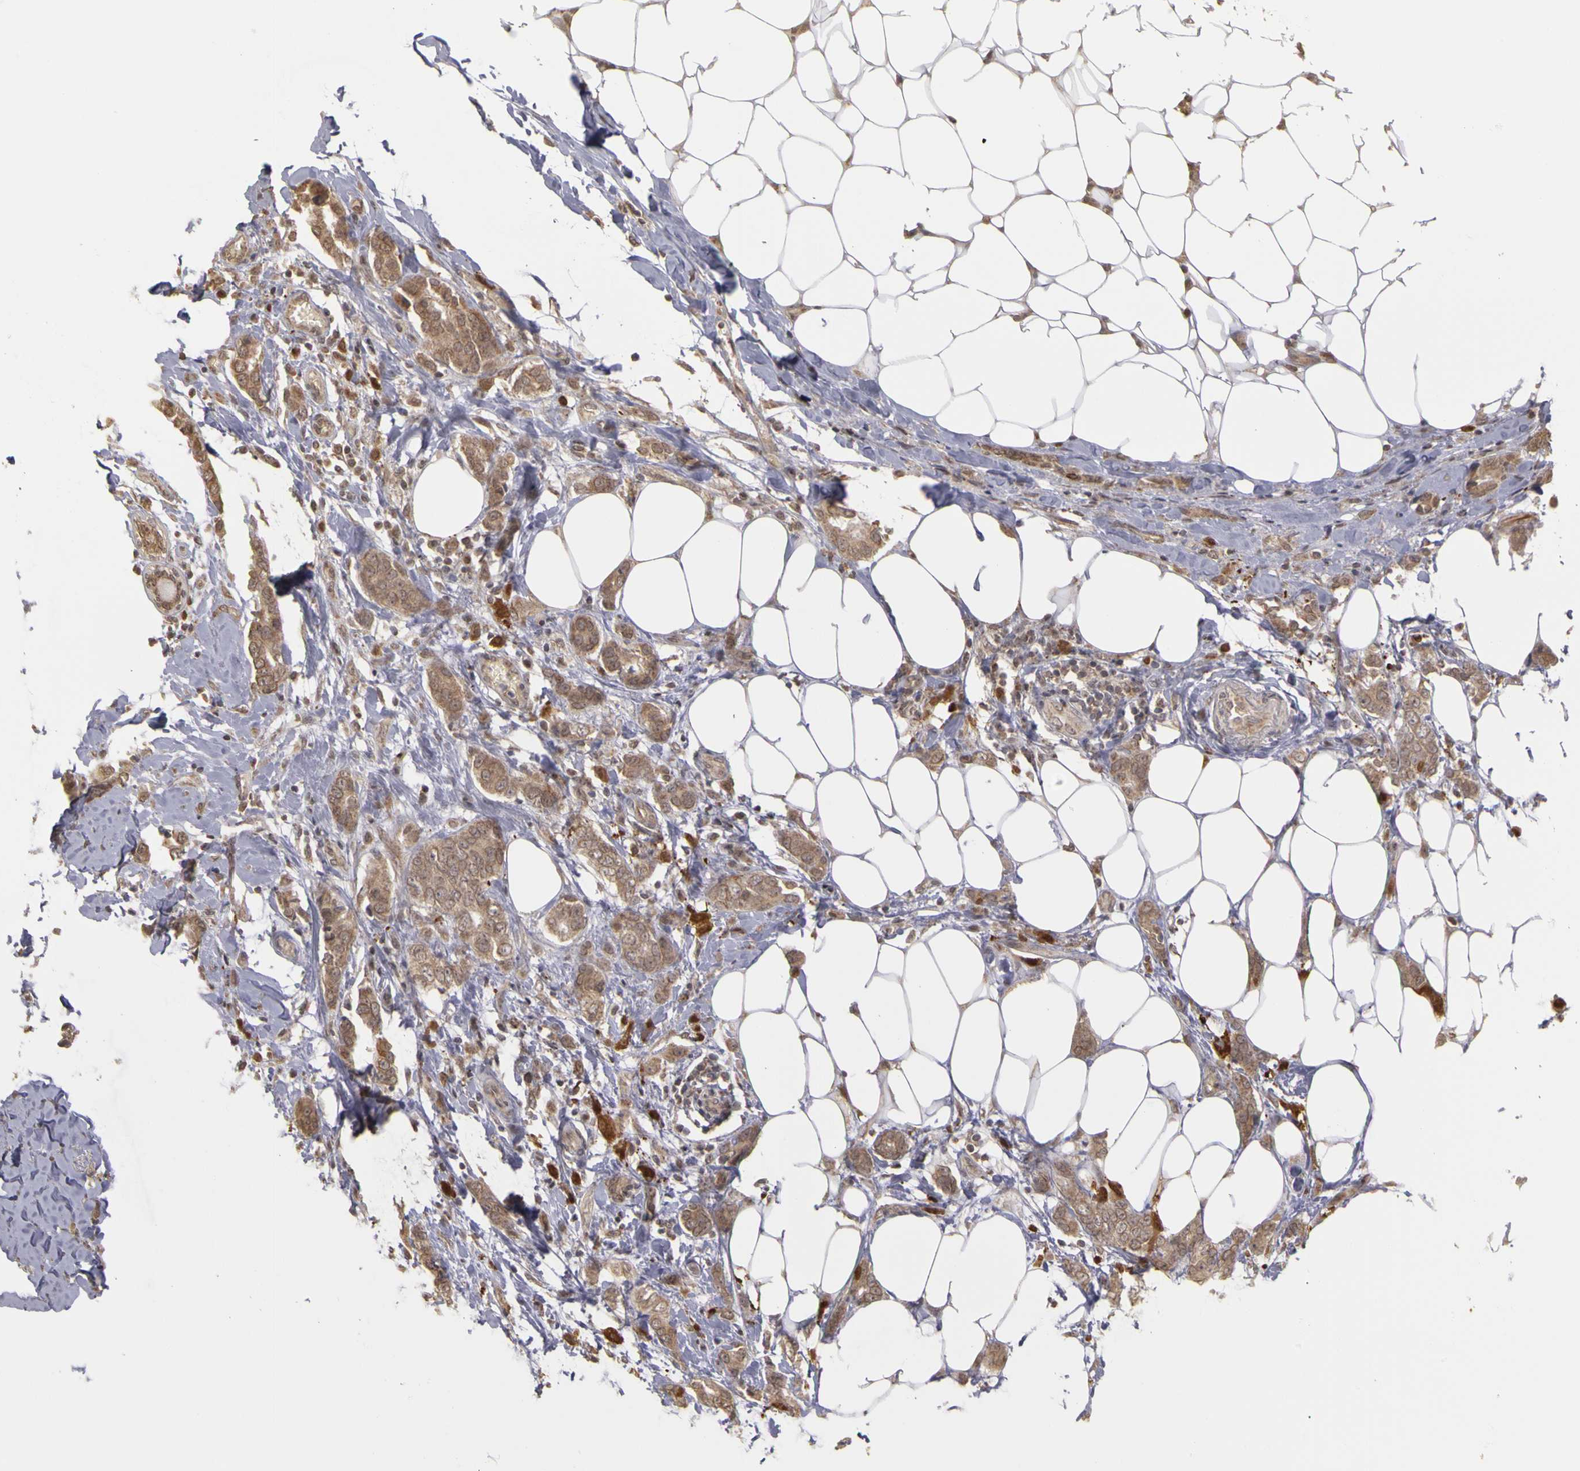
{"staining": {"intensity": "moderate", "quantity": ">75%", "location": "cytoplasmic/membranous"}, "tissue": "breast cancer", "cell_type": "Tumor cells", "image_type": "cancer", "snomed": [{"axis": "morphology", "description": "Duct carcinoma"}, {"axis": "topography", "description": "Breast"}], "caption": "Invasive ductal carcinoma (breast) tissue shows moderate cytoplasmic/membranous staining in approximately >75% of tumor cells, visualized by immunohistochemistry. (Brightfield microscopy of DAB IHC at high magnification).", "gene": "FRMD7", "patient": {"sex": "female", "age": 53}}